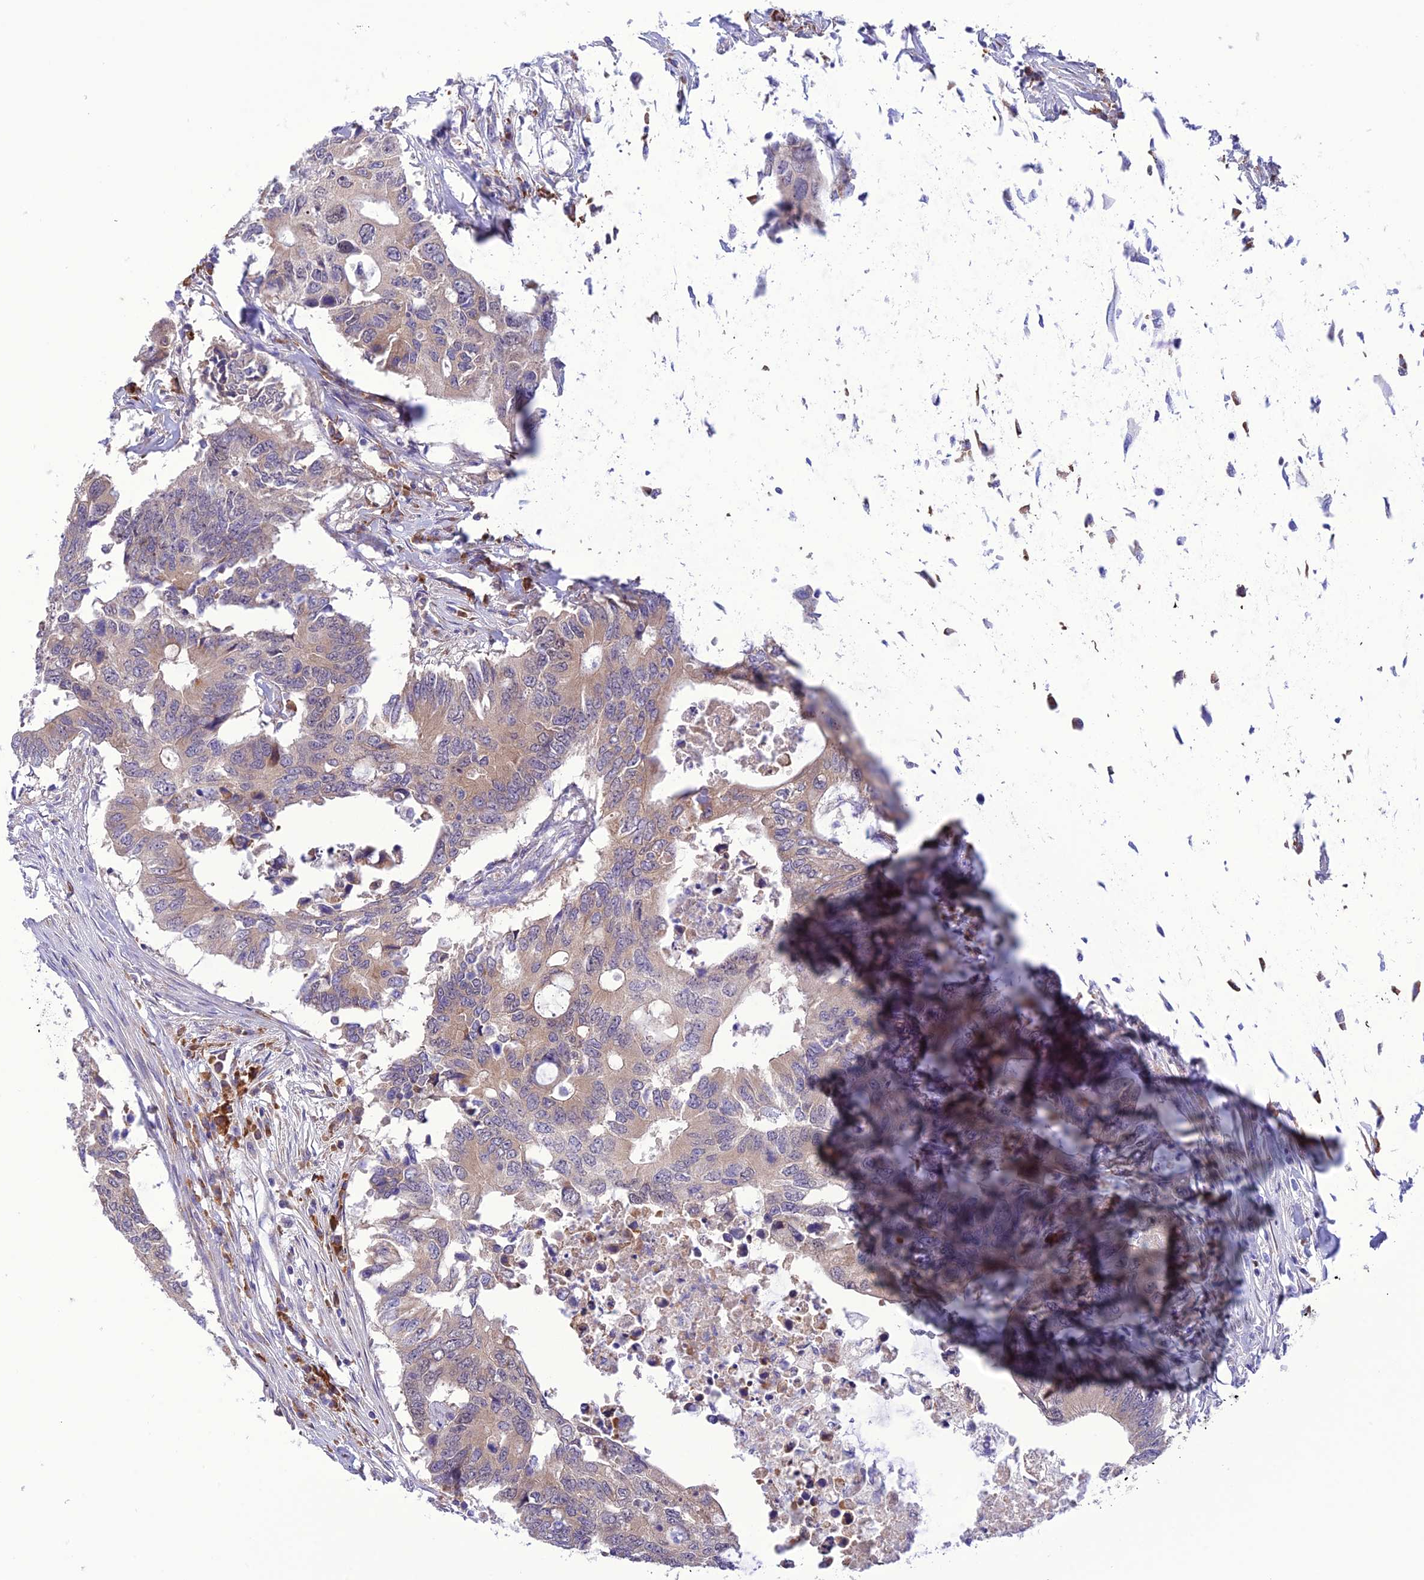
{"staining": {"intensity": "weak", "quantity": "25%-75%", "location": "cytoplasmic/membranous"}, "tissue": "colorectal cancer", "cell_type": "Tumor cells", "image_type": "cancer", "snomed": [{"axis": "morphology", "description": "Adenocarcinoma, NOS"}, {"axis": "topography", "description": "Colon"}], "caption": "Approximately 25%-75% of tumor cells in colorectal adenocarcinoma display weak cytoplasmic/membranous protein positivity as visualized by brown immunohistochemical staining.", "gene": "RNF126", "patient": {"sex": "male", "age": 71}}